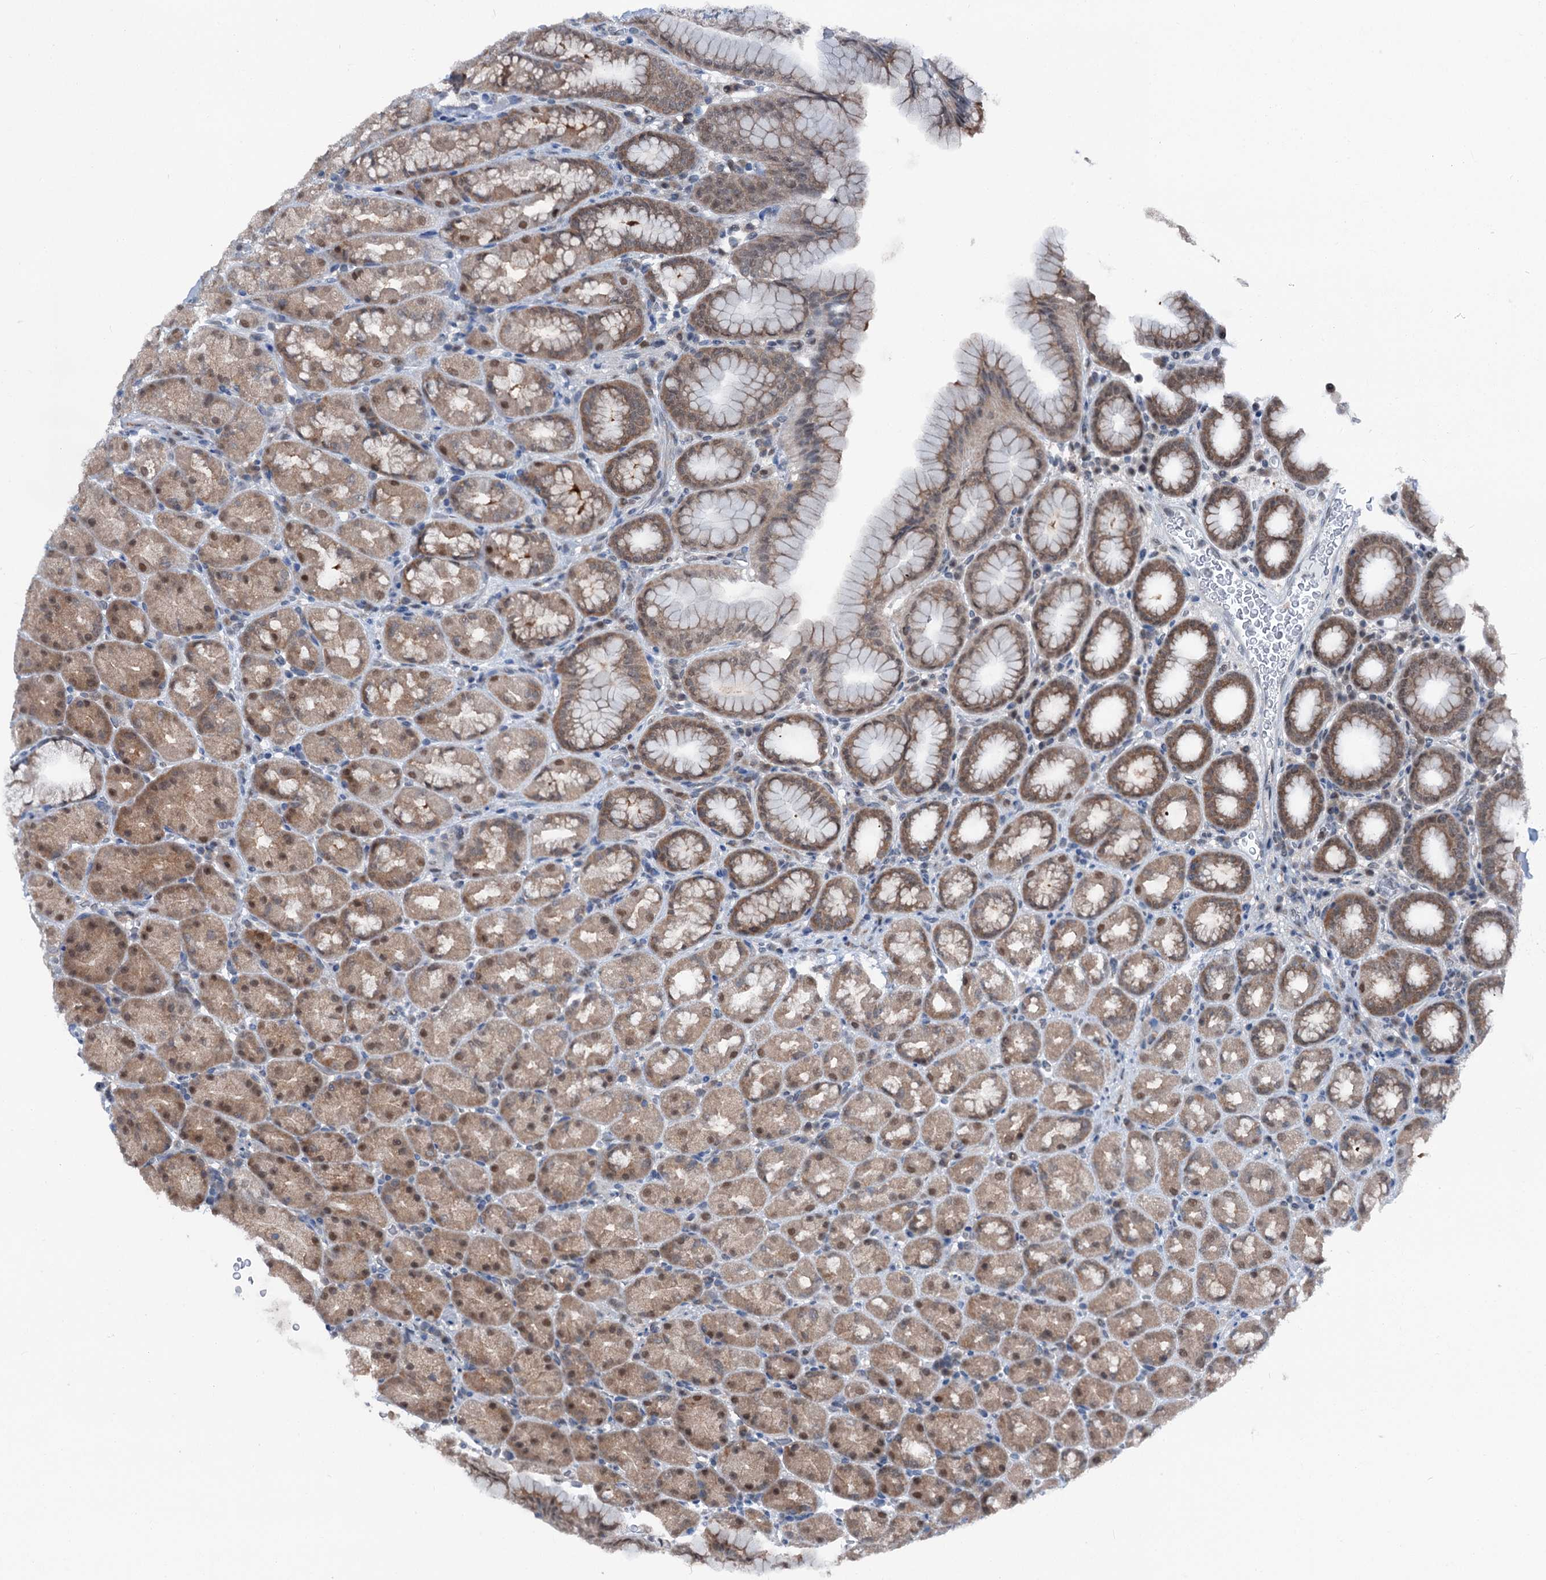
{"staining": {"intensity": "moderate", "quantity": ">75%", "location": "cytoplasmic/membranous,nuclear"}, "tissue": "stomach", "cell_type": "Glandular cells", "image_type": "normal", "snomed": [{"axis": "morphology", "description": "Normal tissue, NOS"}, {"axis": "topography", "description": "Stomach, upper"}], "caption": "Immunohistochemical staining of unremarkable stomach reveals moderate cytoplasmic/membranous,nuclear protein positivity in approximately >75% of glandular cells. The staining is performed using DAB brown chromogen to label protein expression. The nuclei are counter-stained blue using hematoxylin.", "gene": "PSMD13", "patient": {"sex": "male", "age": 68}}